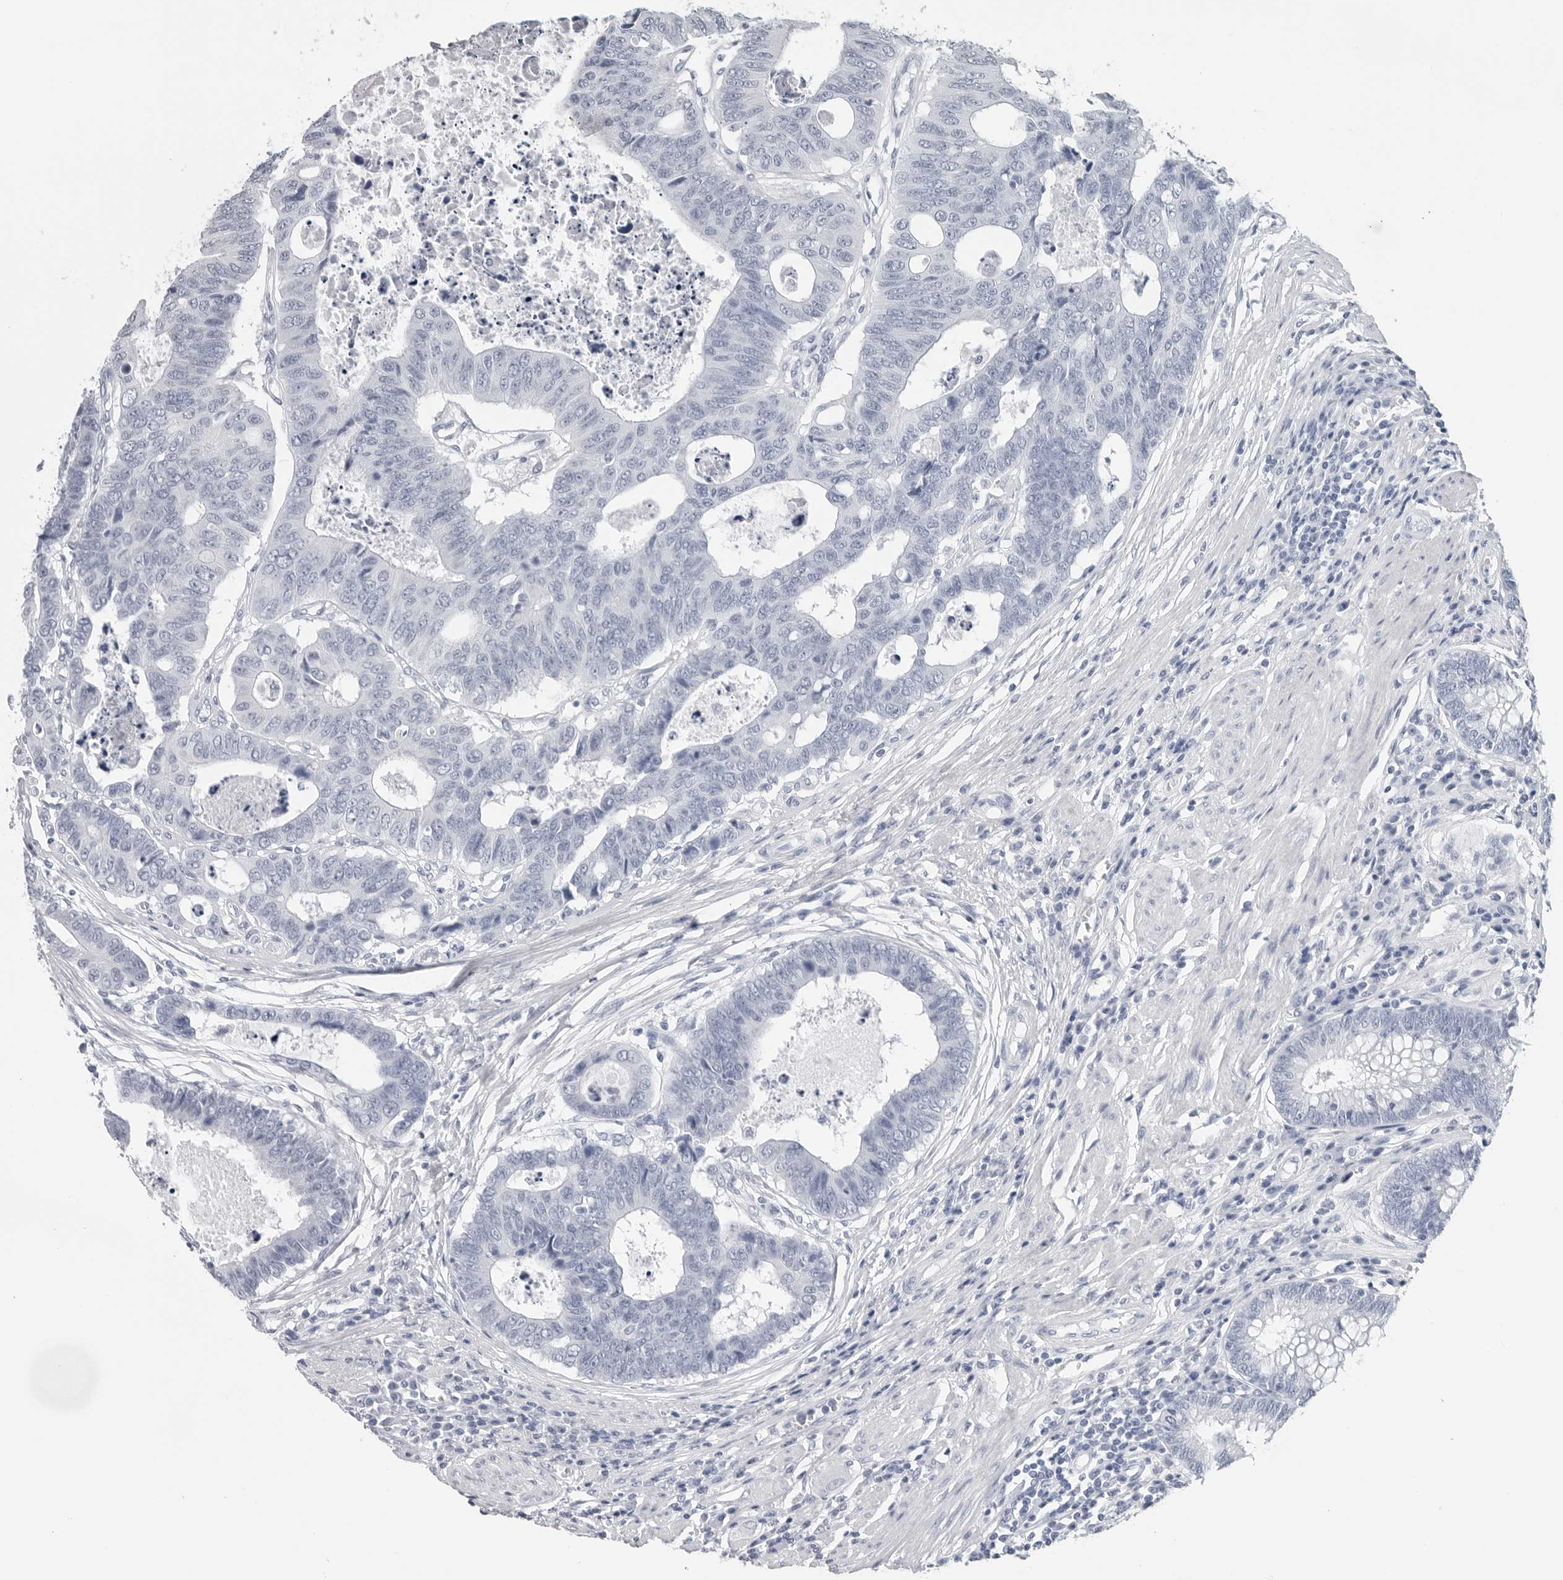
{"staining": {"intensity": "negative", "quantity": "none", "location": "none"}, "tissue": "colorectal cancer", "cell_type": "Tumor cells", "image_type": "cancer", "snomed": [{"axis": "morphology", "description": "Adenocarcinoma, NOS"}, {"axis": "topography", "description": "Rectum"}], "caption": "Image shows no significant protein expression in tumor cells of colorectal cancer (adenocarcinoma). (DAB immunohistochemistry with hematoxylin counter stain).", "gene": "CSH1", "patient": {"sex": "male", "age": 84}}